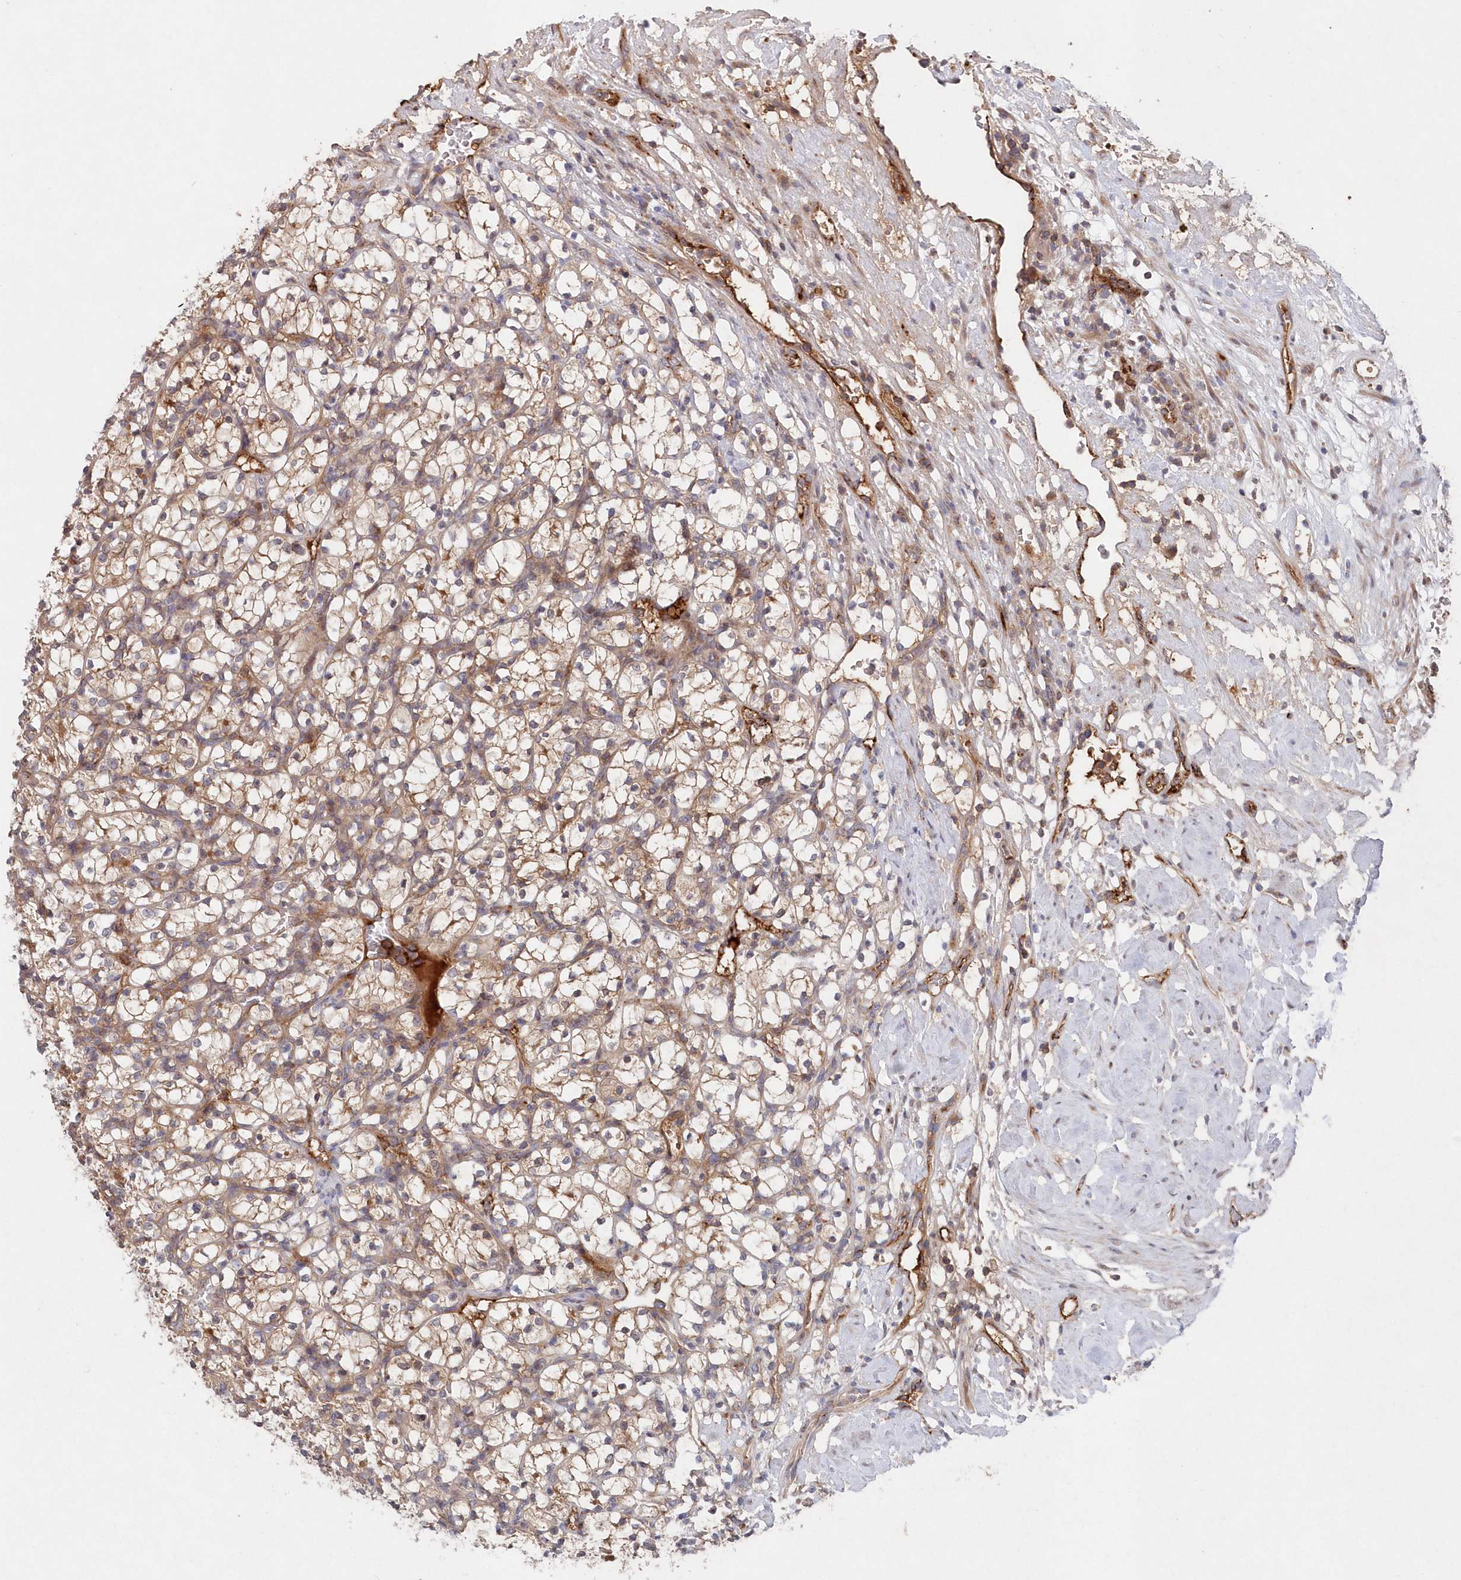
{"staining": {"intensity": "weak", "quantity": ">75%", "location": "cytoplasmic/membranous"}, "tissue": "renal cancer", "cell_type": "Tumor cells", "image_type": "cancer", "snomed": [{"axis": "morphology", "description": "Adenocarcinoma, NOS"}, {"axis": "topography", "description": "Kidney"}], "caption": "Adenocarcinoma (renal) tissue shows weak cytoplasmic/membranous positivity in approximately >75% of tumor cells, visualized by immunohistochemistry.", "gene": "ABHD14B", "patient": {"sex": "female", "age": 69}}